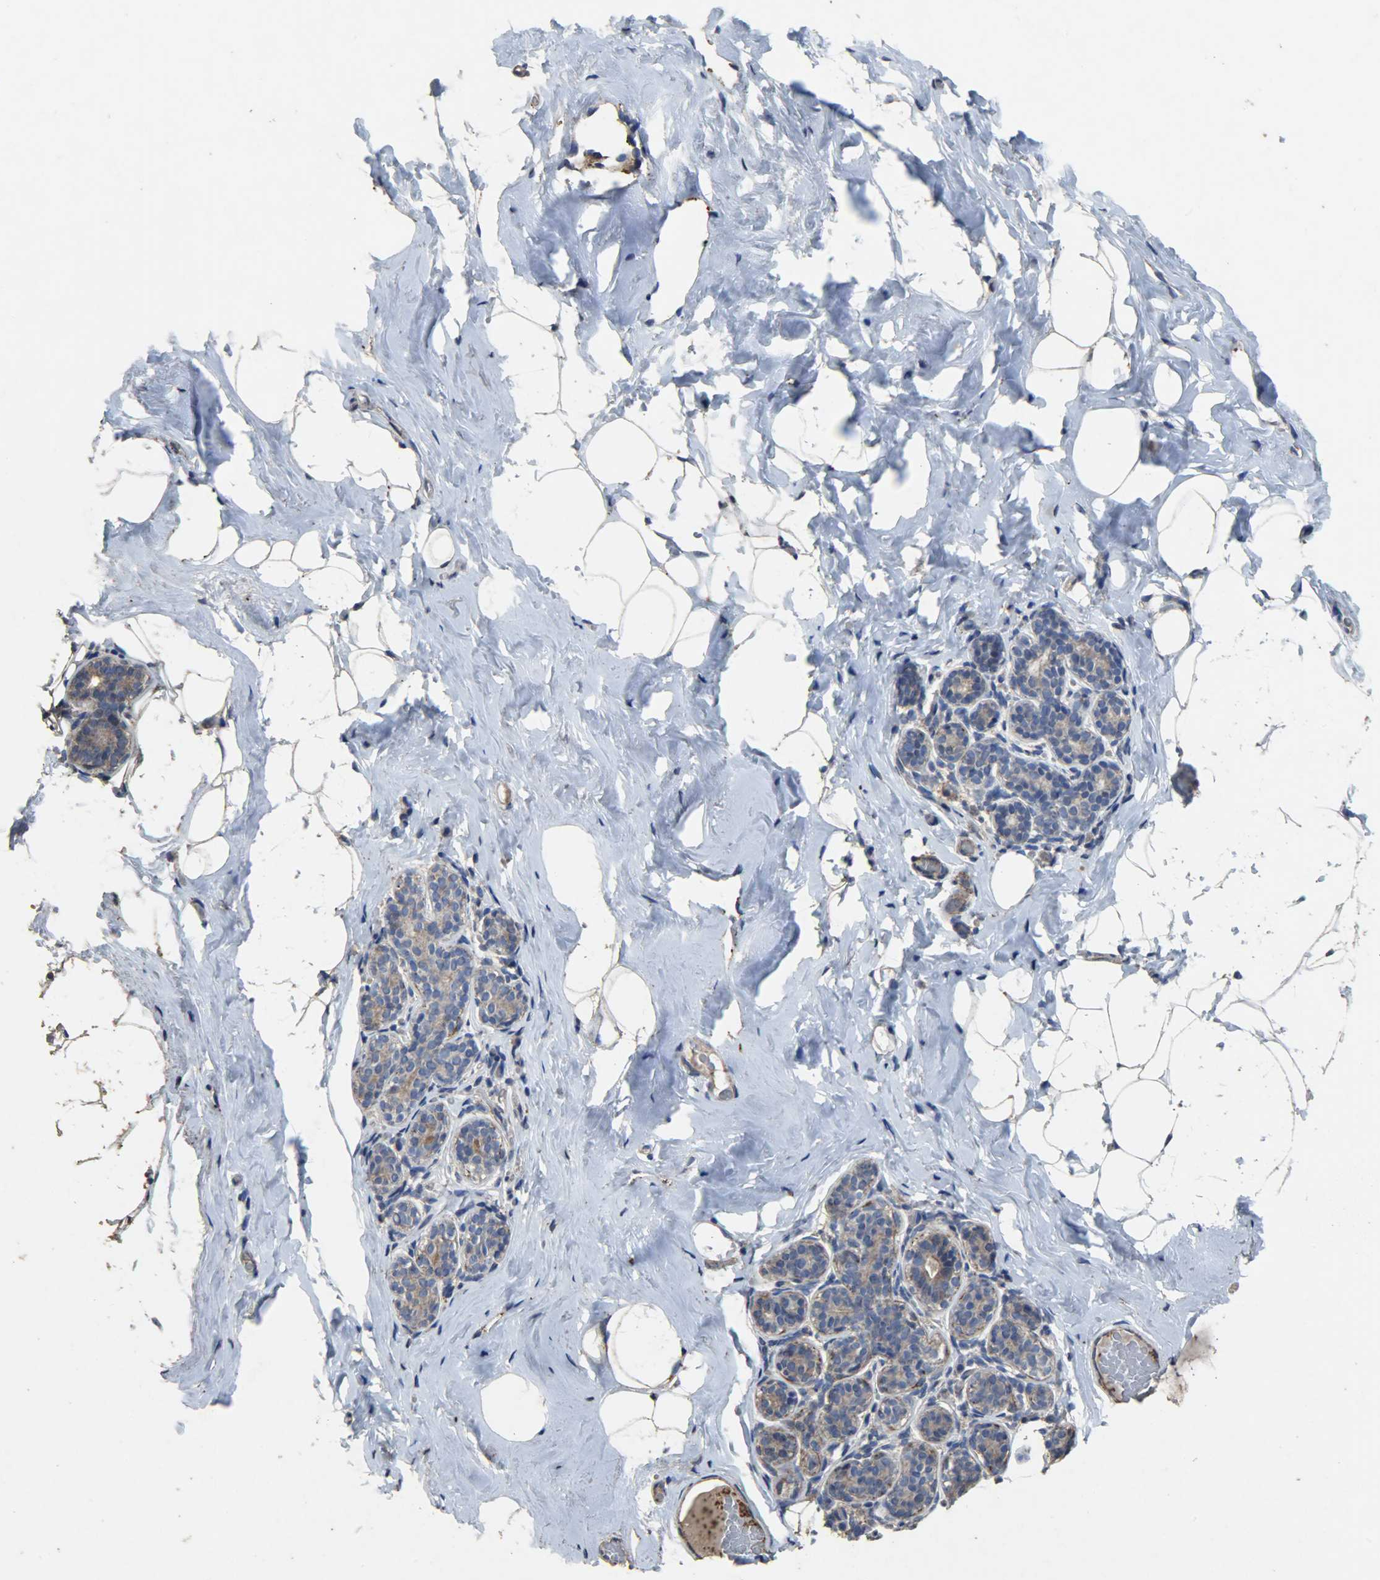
{"staining": {"intensity": "weak", "quantity": "25%-75%", "location": "cytoplasmic/membranous"}, "tissue": "breast", "cell_type": "Adipocytes", "image_type": "normal", "snomed": [{"axis": "morphology", "description": "Normal tissue, NOS"}, {"axis": "topography", "description": "Breast"}, {"axis": "topography", "description": "Soft tissue"}], "caption": "The histopathology image exhibits immunohistochemical staining of benign breast. There is weak cytoplasmic/membranous staining is present in approximately 25%-75% of adipocytes. The staining is performed using DAB (3,3'-diaminobenzidine) brown chromogen to label protein expression. The nuclei are counter-stained blue using hematoxylin.", "gene": "TPM4", "patient": {"sex": "female", "age": 75}}